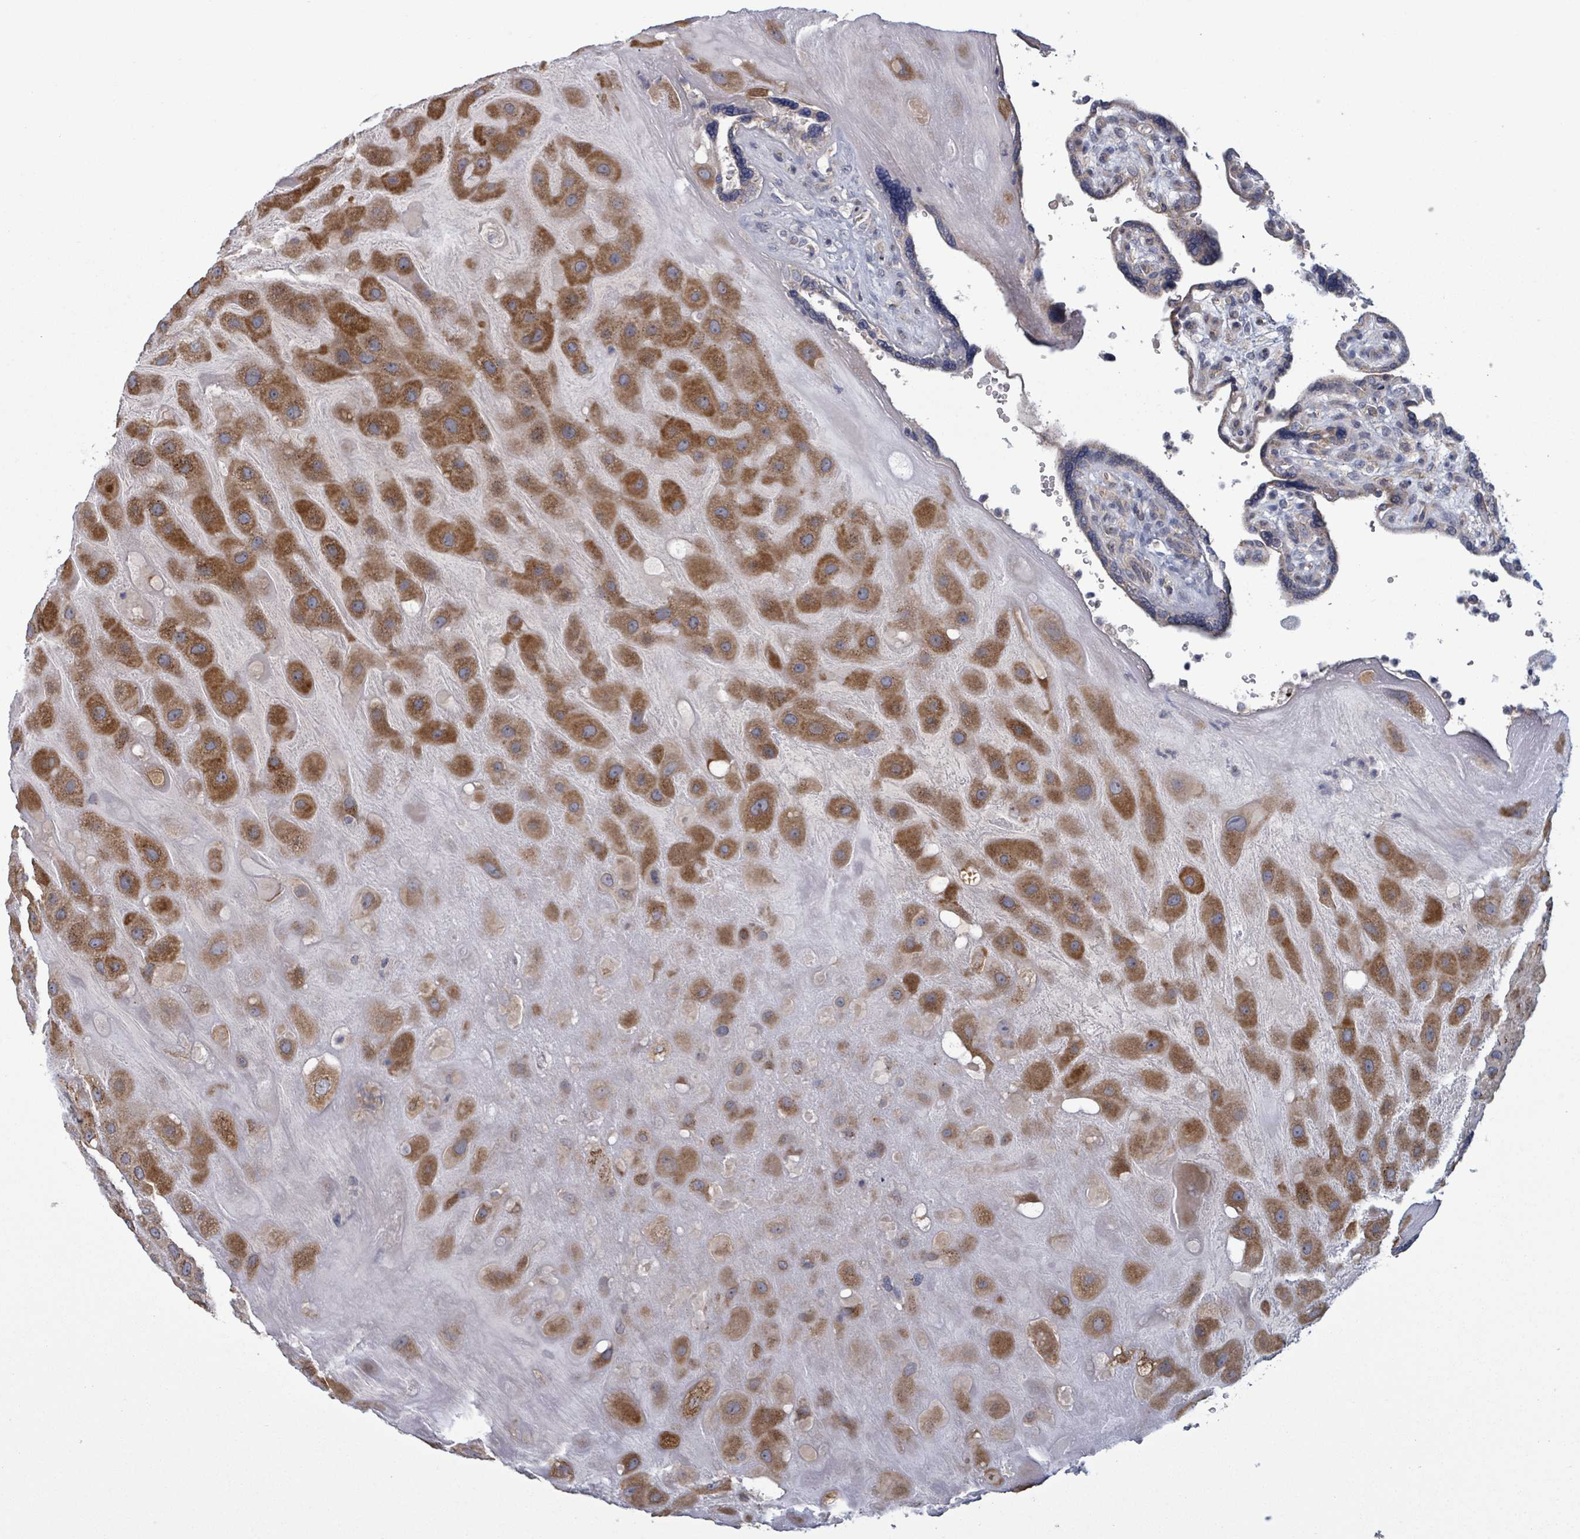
{"staining": {"intensity": "strong", "quantity": ">75%", "location": "cytoplasmic/membranous"}, "tissue": "placenta", "cell_type": "Decidual cells", "image_type": "normal", "snomed": [{"axis": "morphology", "description": "Normal tissue, NOS"}, {"axis": "topography", "description": "Placenta"}], "caption": "Immunohistochemical staining of unremarkable human placenta displays high levels of strong cytoplasmic/membranous expression in about >75% of decidual cells.", "gene": "FKBP1A", "patient": {"sex": "female", "age": 39}}